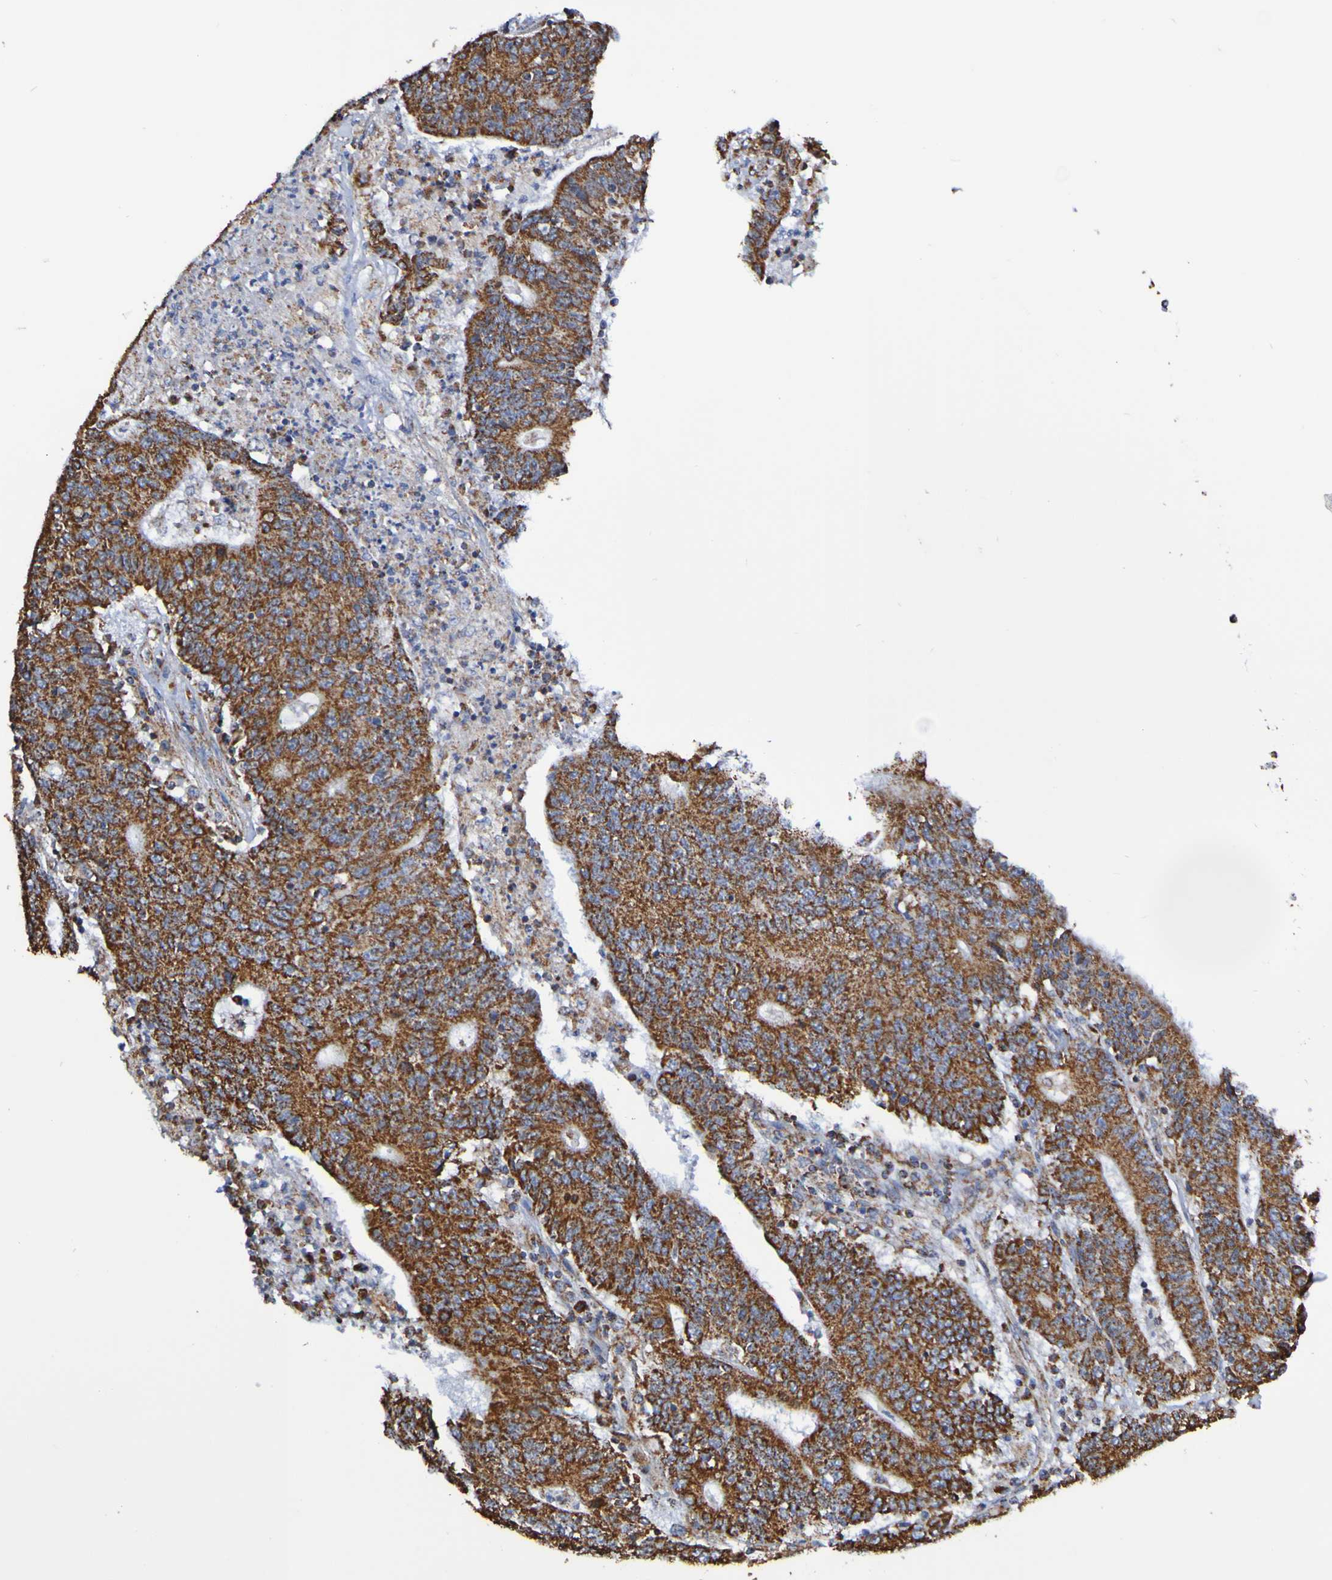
{"staining": {"intensity": "strong", "quantity": ">75%", "location": "cytoplasmic/membranous"}, "tissue": "colorectal cancer", "cell_type": "Tumor cells", "image_type": "cancer", "snomed": [{"axis": "morphology", "description": "Normal tissue, NOS"}, {"axis": "morphology", "description": "Adenocarcinoma, NOS"}, {"axis": "topography", "description": "Colon"}], "caption": "Colorectal cancer (adenocarcinoma) stained for a protein shows strong cytoplasmic/membranous positivity in tumor cells. The protein is stained brown, and the nuclei are stained in blue (DAB (3,3'-diaminobenzidine) IHC with brightfield microscopy, high magnification).", "gene": "IL18R1", "patient": {"sex": "female", "age": 75}}